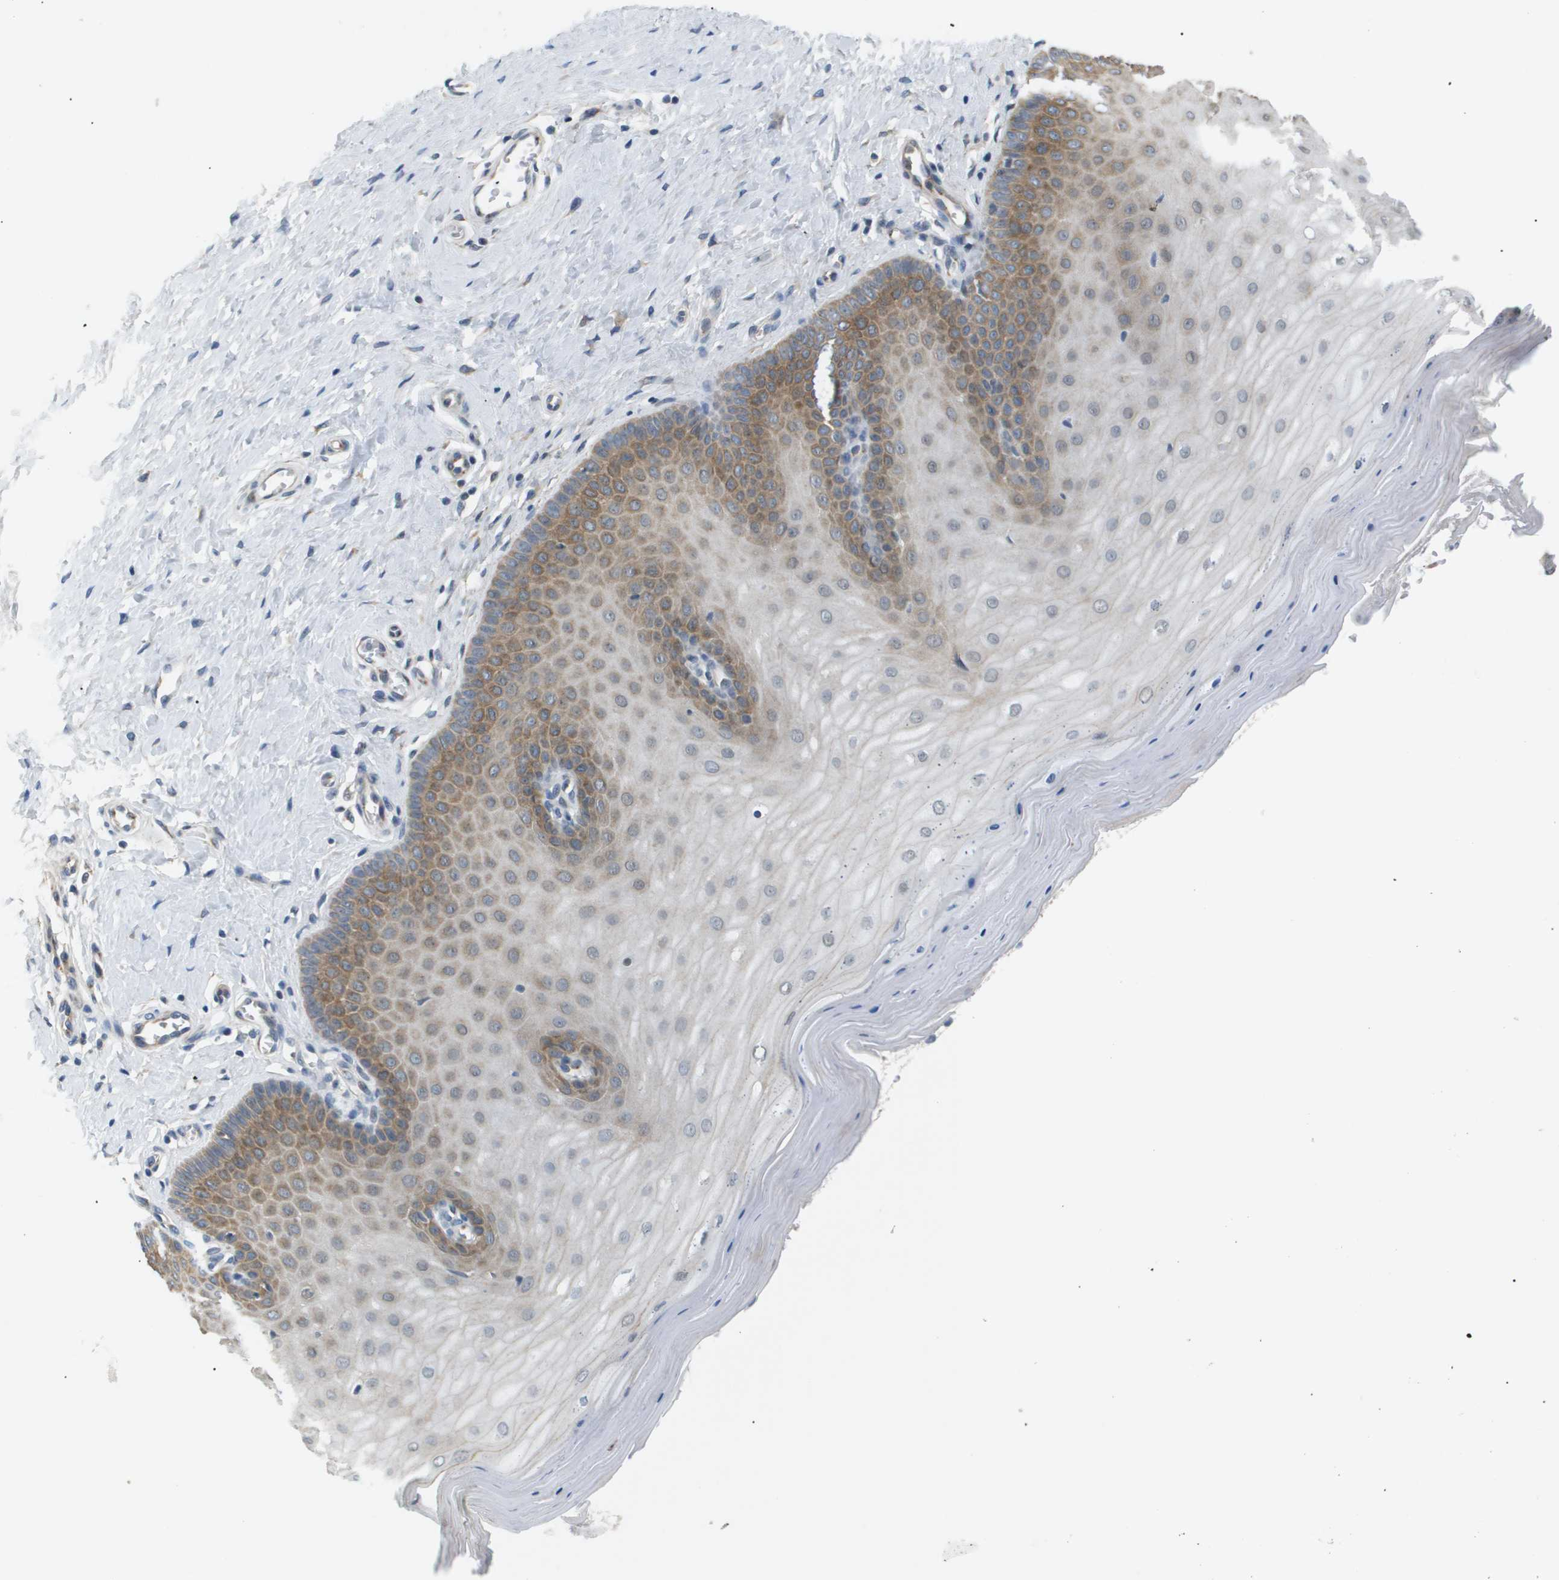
{"staining": {"intensity": "moderate", "quantity": ">75%", "location": "cytoplasmic/membranous"}, "tissue": "cervix", "cell_type": "Glandular cells", "image_type": "normal", "snomed": [{"axis": "morphology", "description": "Normal tissue, NOS"}, {"axis": "topography", "description": "Cervix"}], "caption": "Glandular cells demonstrate medium levels of moderate cytoplasmic/membranous positivity in approximately >75% of cells in unremarkable cervix. The staining is performed using DAB (3,3'-diaminobenzidine) brown chromogen to label protein expression. The nuclei are counter-stained blue using hematoxylin.", "gene": "OTUD5", "patient": {"sex": "female", "age": 55}}